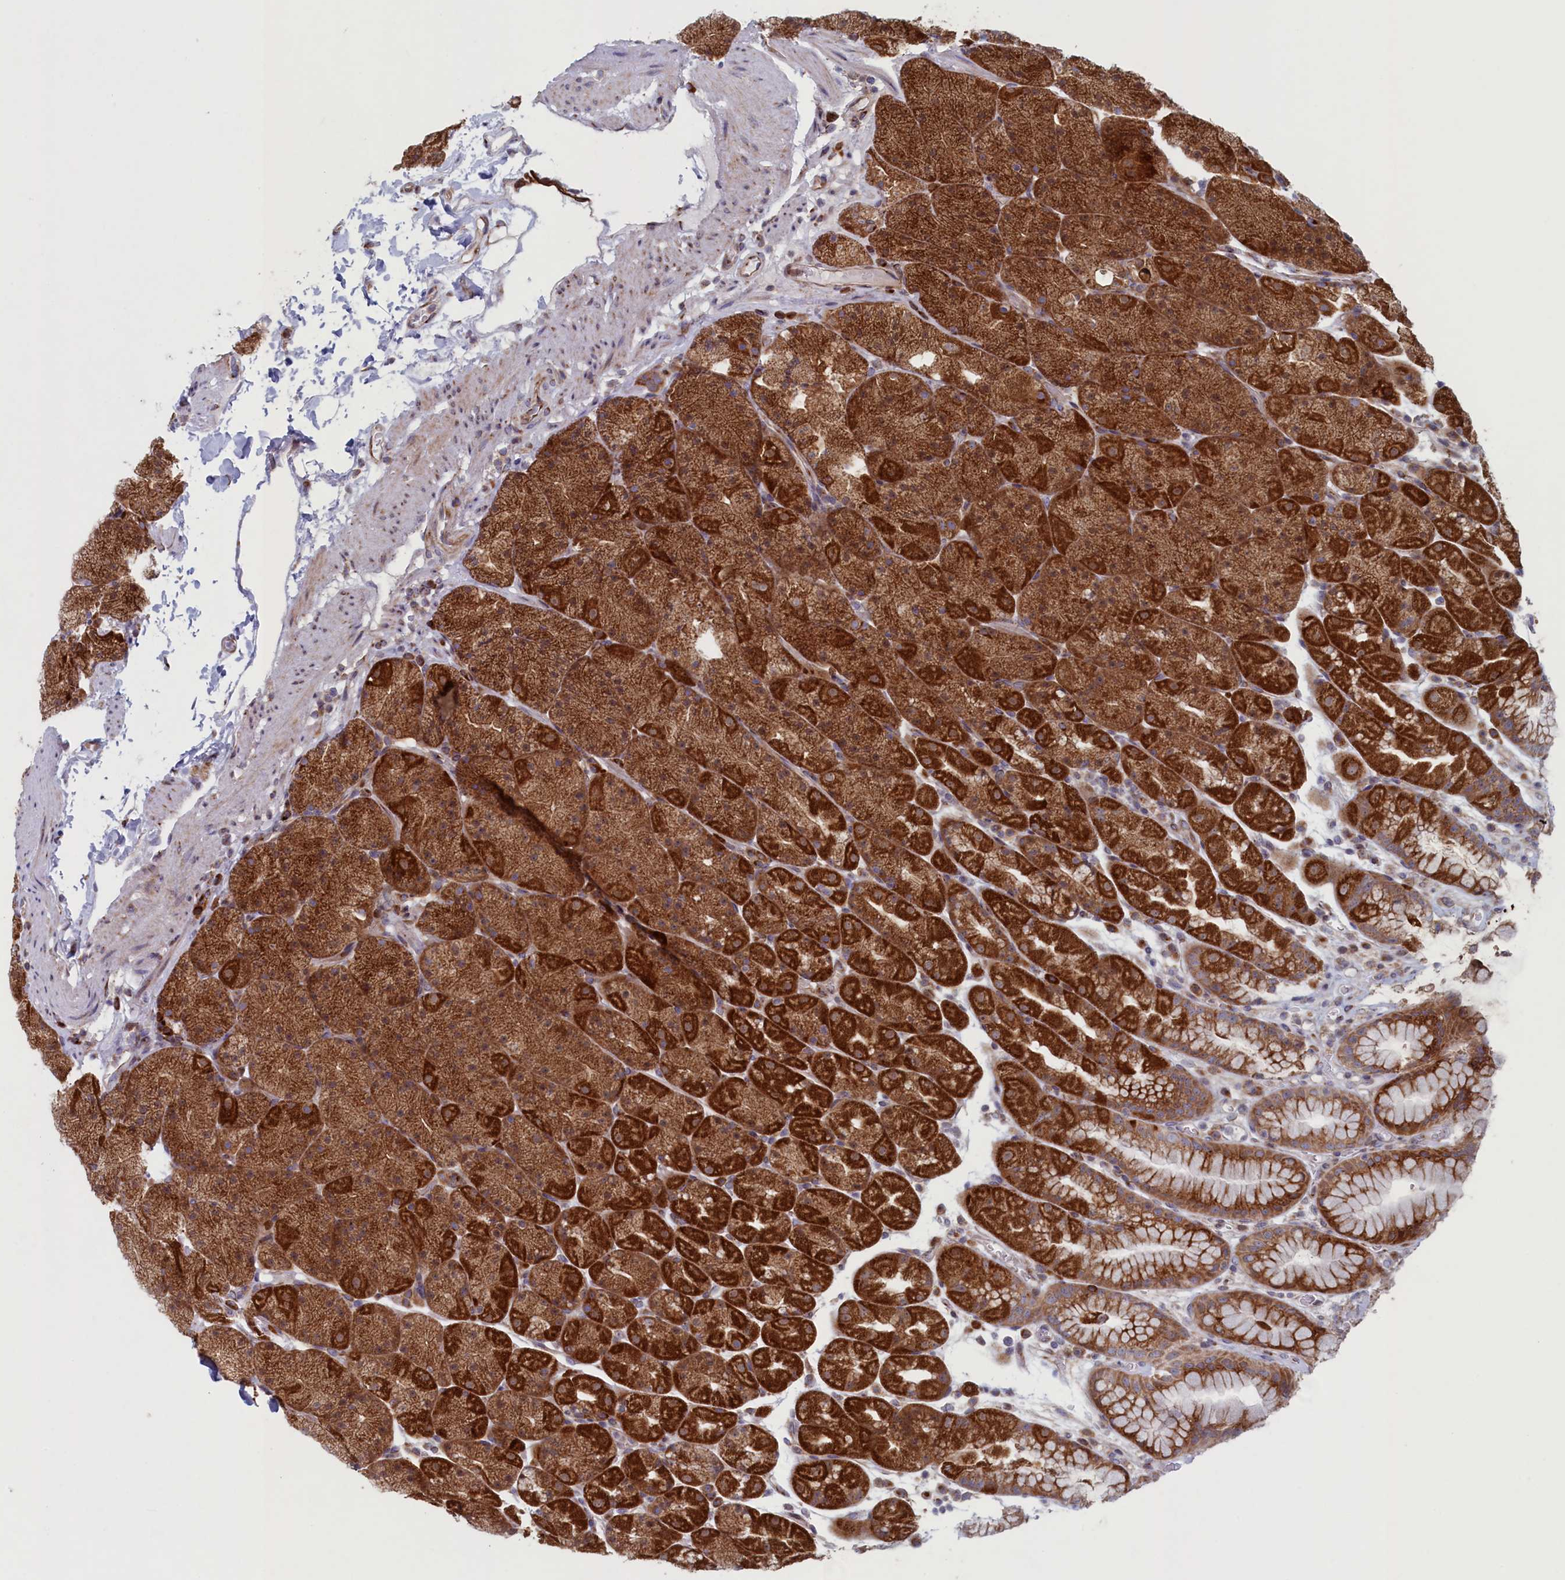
{"staining": {"intensity": "strong", "quantity": ">75%", "location": "cytoplasmic/membranous"}, "tissue": "stomach", "cell_type": "Glandular cells", "image_type": "normal", "snomed": [{"axis": "morphology", "description": "Normal tissue, NOS"}, {"axis": "topography", "description": "Stomach, upper"}, {"axis": "topography", "description": "Stomach, lower"}], "caption": "Strong cytoplasmic/membranous staining for a protein is present in approximately >75% of glandular cells of unremarkable stomach using immunohistochemistry.", "gene": "MTFMT", "patient": {"sex": "male", "age": 67}}